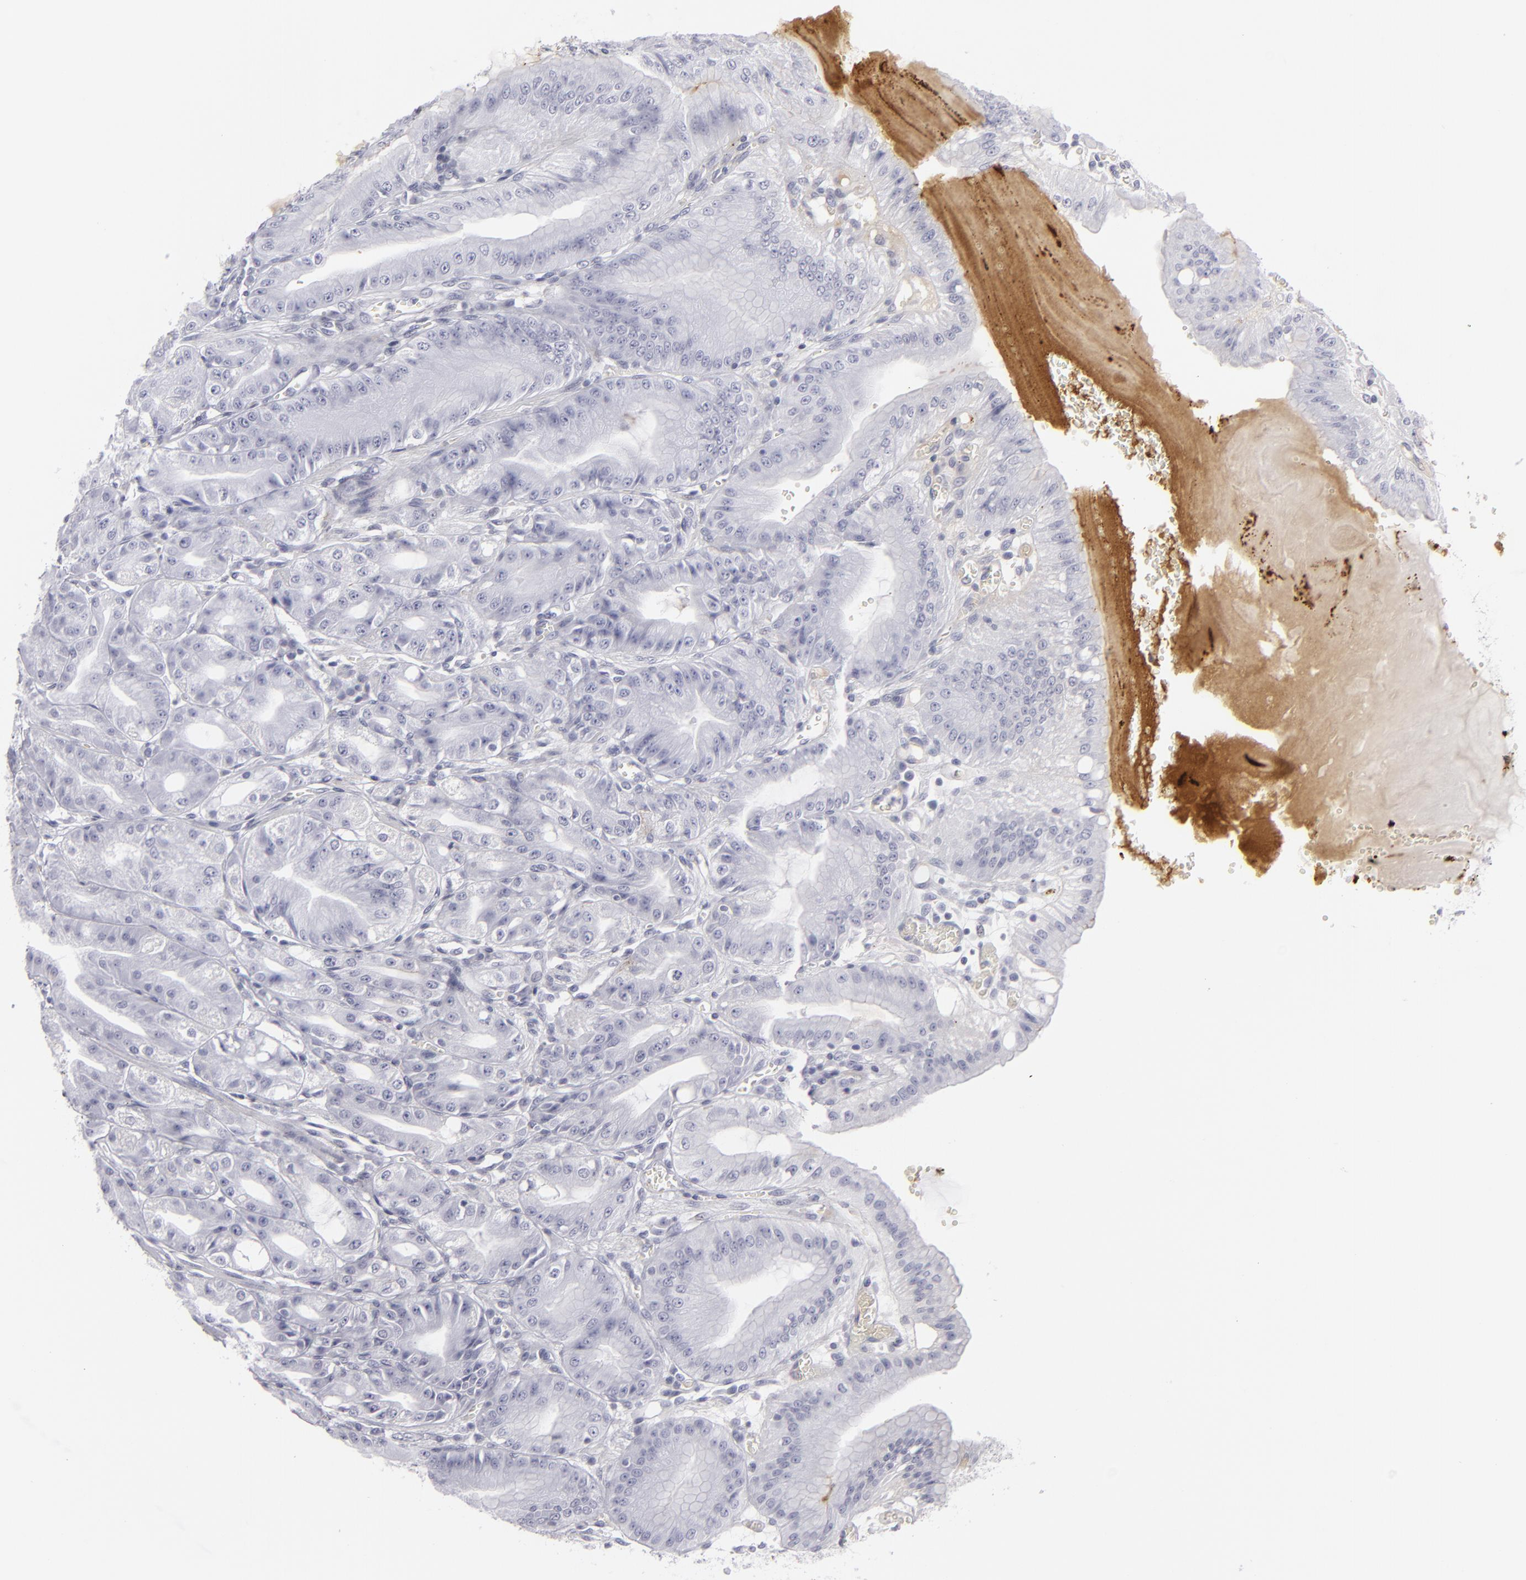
{"staining": {"intensity": "negative", "quantity": "none", "location": "none"}, "tissue": "stomach", "cell_type": "Glandular cells", "image_type": "normal", "snomed": [{"axis": "morphology", "description": "Normal tissue, NOS"}, {"axis": "topography", "description": "Stomach, lower"}], "caption": "The photomicrograph demonstrates no staining of glandular cells in unremarkable stomach.", "gene": "C9", "patient": {"sex": "male", "age": 71}}